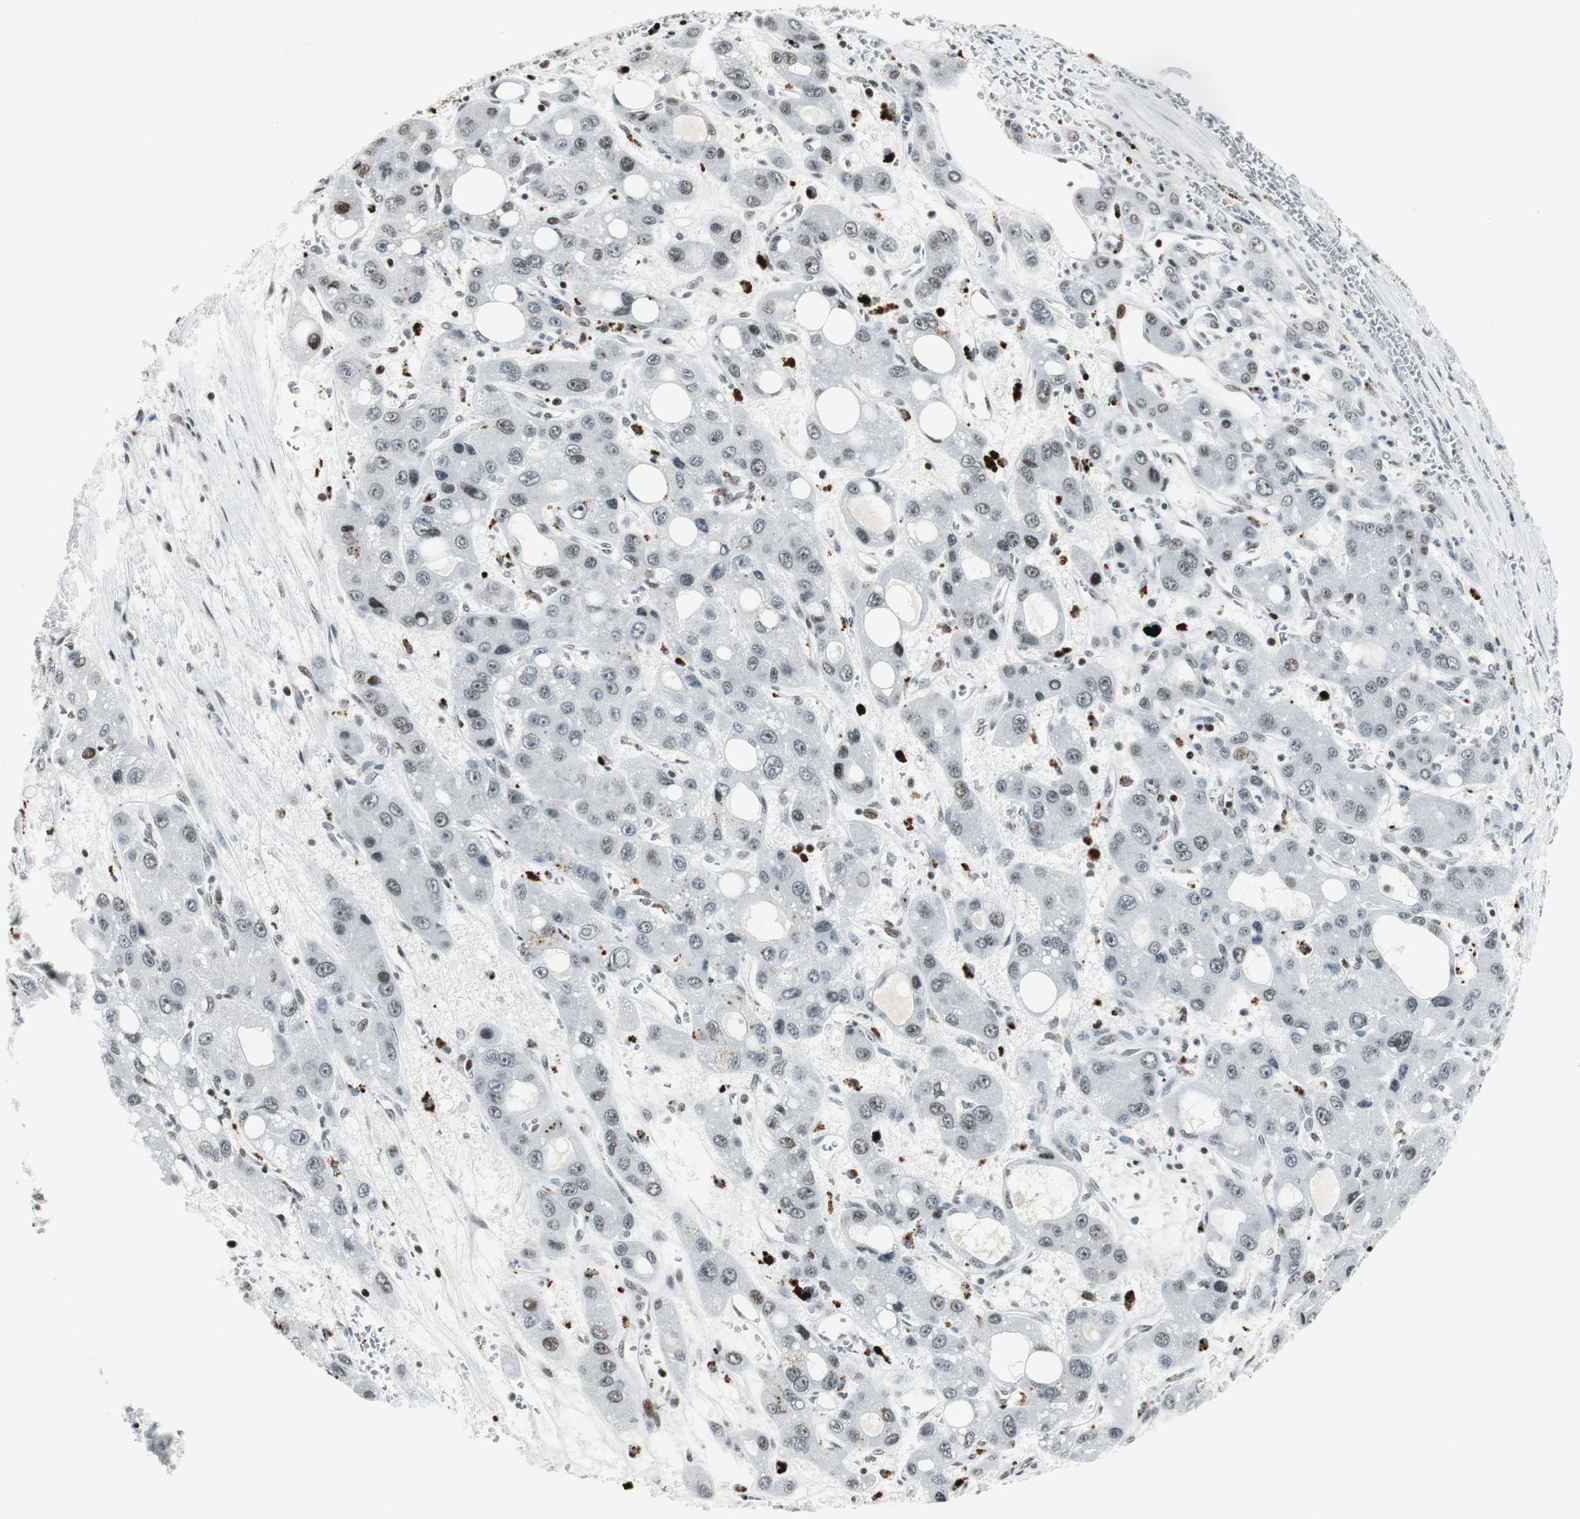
{"staining": {"intensity": "weak", "quantity": "<25%", "location": "nuclear"}, "tissue": "liver cancer", "cell_type": "Tumor cells", "image_type": "cancer", "snomed": [{"axis": "morphology", "description": "Carcinoma, Hepatocellular, NOS"}, {"axis": "topography", "description": "Liver"}], "caption": "Hepatocellular carcinoma (liver) stained for a protein using IHC shows no positivity tumor cells.", "gene": "RBBP4", "patient": {"sex": "male", "age": 55}}